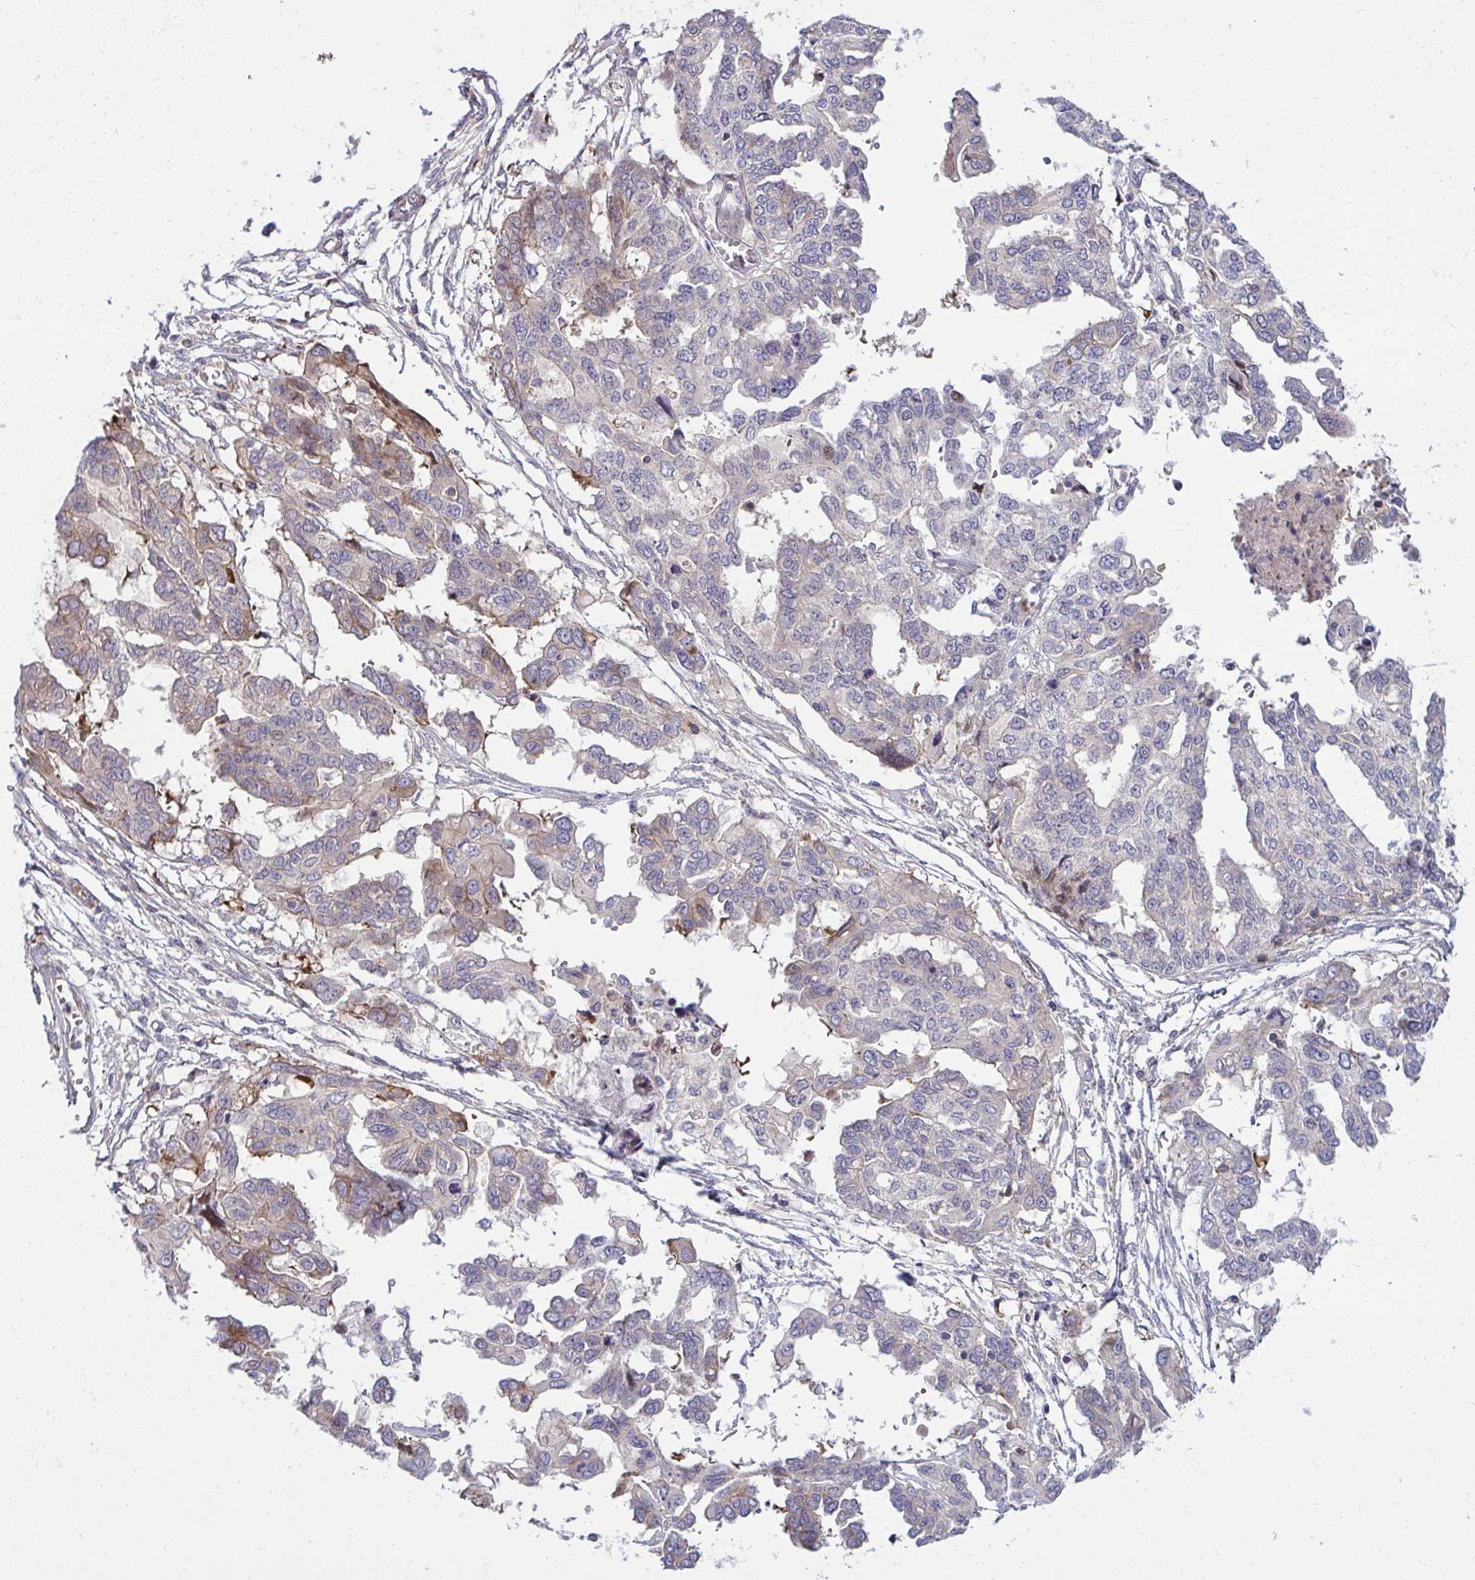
{"staining": {"intensity": "moderate", "quantity": "<25%", "location": "cytoplasmic/membranous"}, "tissue": "ovarian cancer", "cell_type": "Tumor cells", "image_type": "cancer", "snomed": [{"axis": "morphology", "description": "Cystadenocarcinoma, serous, NOS"}, {"axis": "topography", "description": "Ovary"}], "caption": "Ovarian cancer (serous cystadenocarcinoma) was stained to show a protein in brown. There is low levels of moderate cytoplasmic/membranous positivity in approximately <25% of tumor cells.", "gene": "ZSCAN9", "patient": {"sex": "female", "age": 53}}